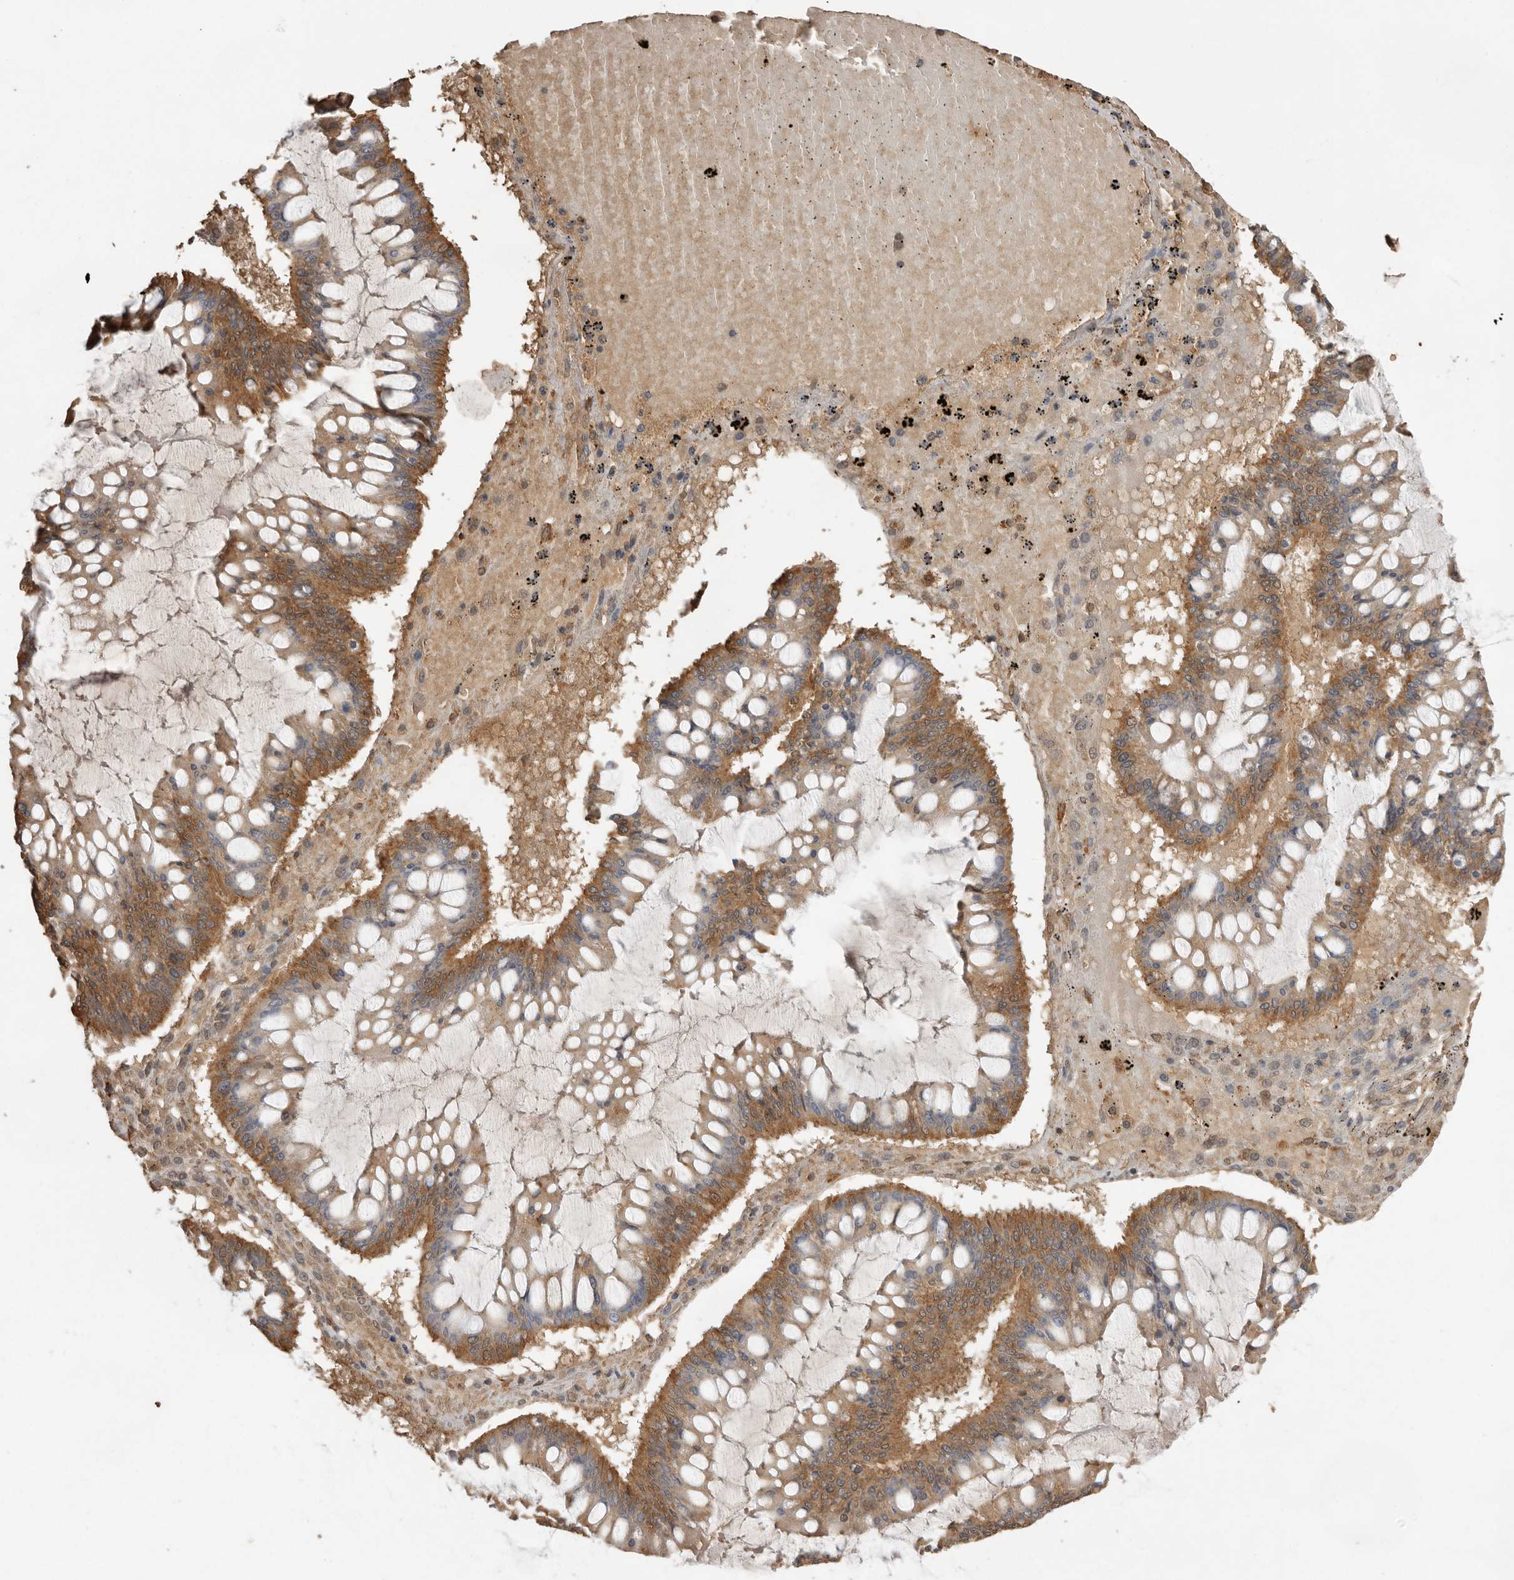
{"staining": {"intensity": "moderate", "quantity": ">75%", "location": "cytoplasmic/membranous"}, "tissue": "ovarian cancer", "cell_type": "Tumor cells", "image_type": "cancer", "snomed": [{"axis": "morphology", "description": "Cystadenocarcinoma, mucinous, NOS"}, {"axis": "topography", "description": "Ovary"}], "caption": "Protein staining of ovarian cancer tissue displays moderate cytoplasmic/membranous expression in approximately >75% of tumor cells. Nuclei are stained in blue.", "gene": "JAG2", "patient": {"sex": "female", "age": 73}}